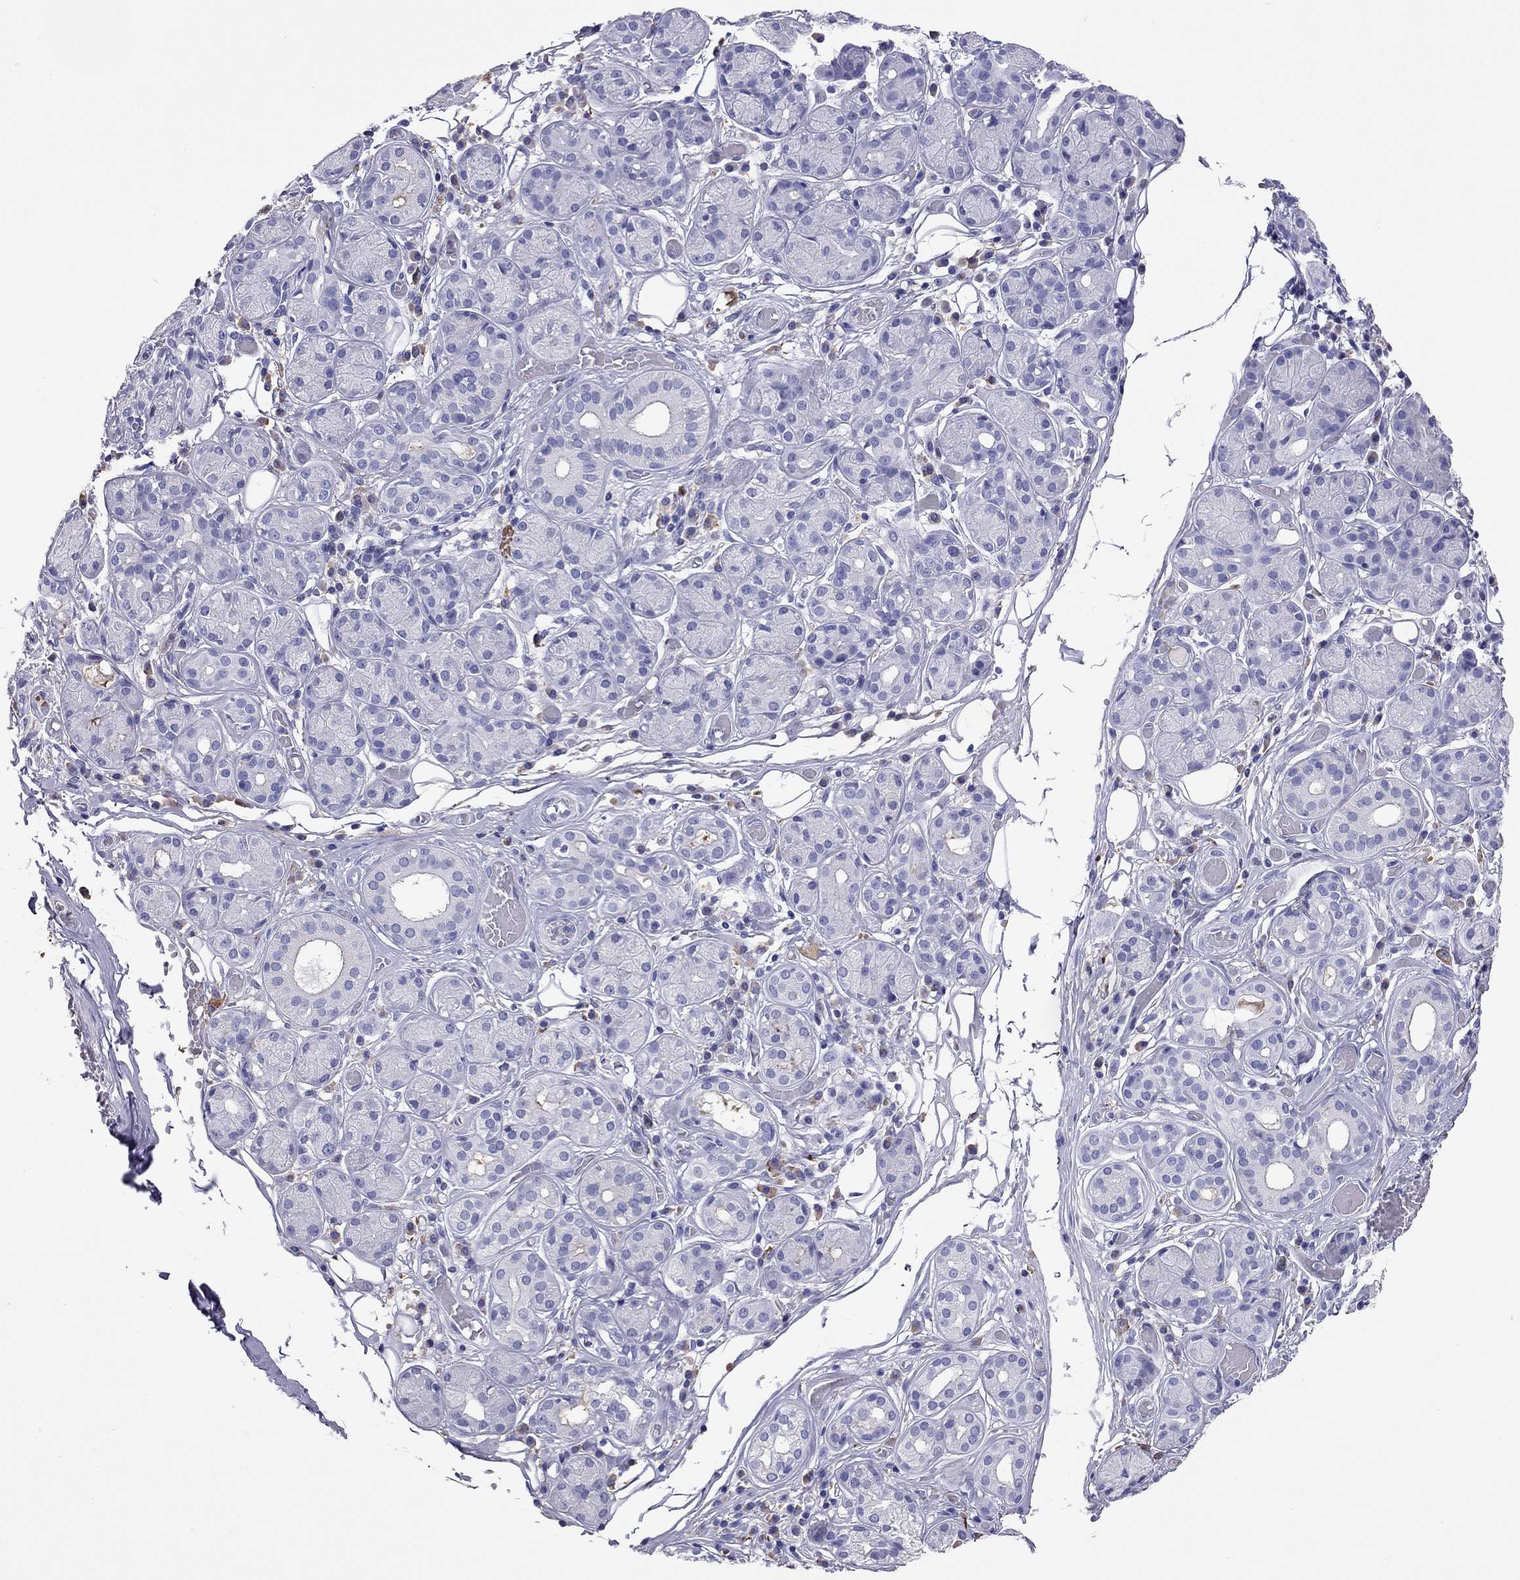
{"staining": {"intensity": "negative", "quantity": "none", "location": "none"}, "tissue": "salivary gland", "cell_type": "Glandular cells", "image_type": "normal", "snomed": [{"axis": "morphology", "description": "Normal tissue, NOS"}, {"axis": "topography", "description": "Salivary gland"}, {"axis": "topography", "description": "Peripheral nerve tissue"}], "caption": "This is an immunohistochemistry photomicrograph of benign human salivary gland. There is no positivity in glandular cells.", "gene": "CALHM1", "patient": {"sex": "male", "age": 71}}